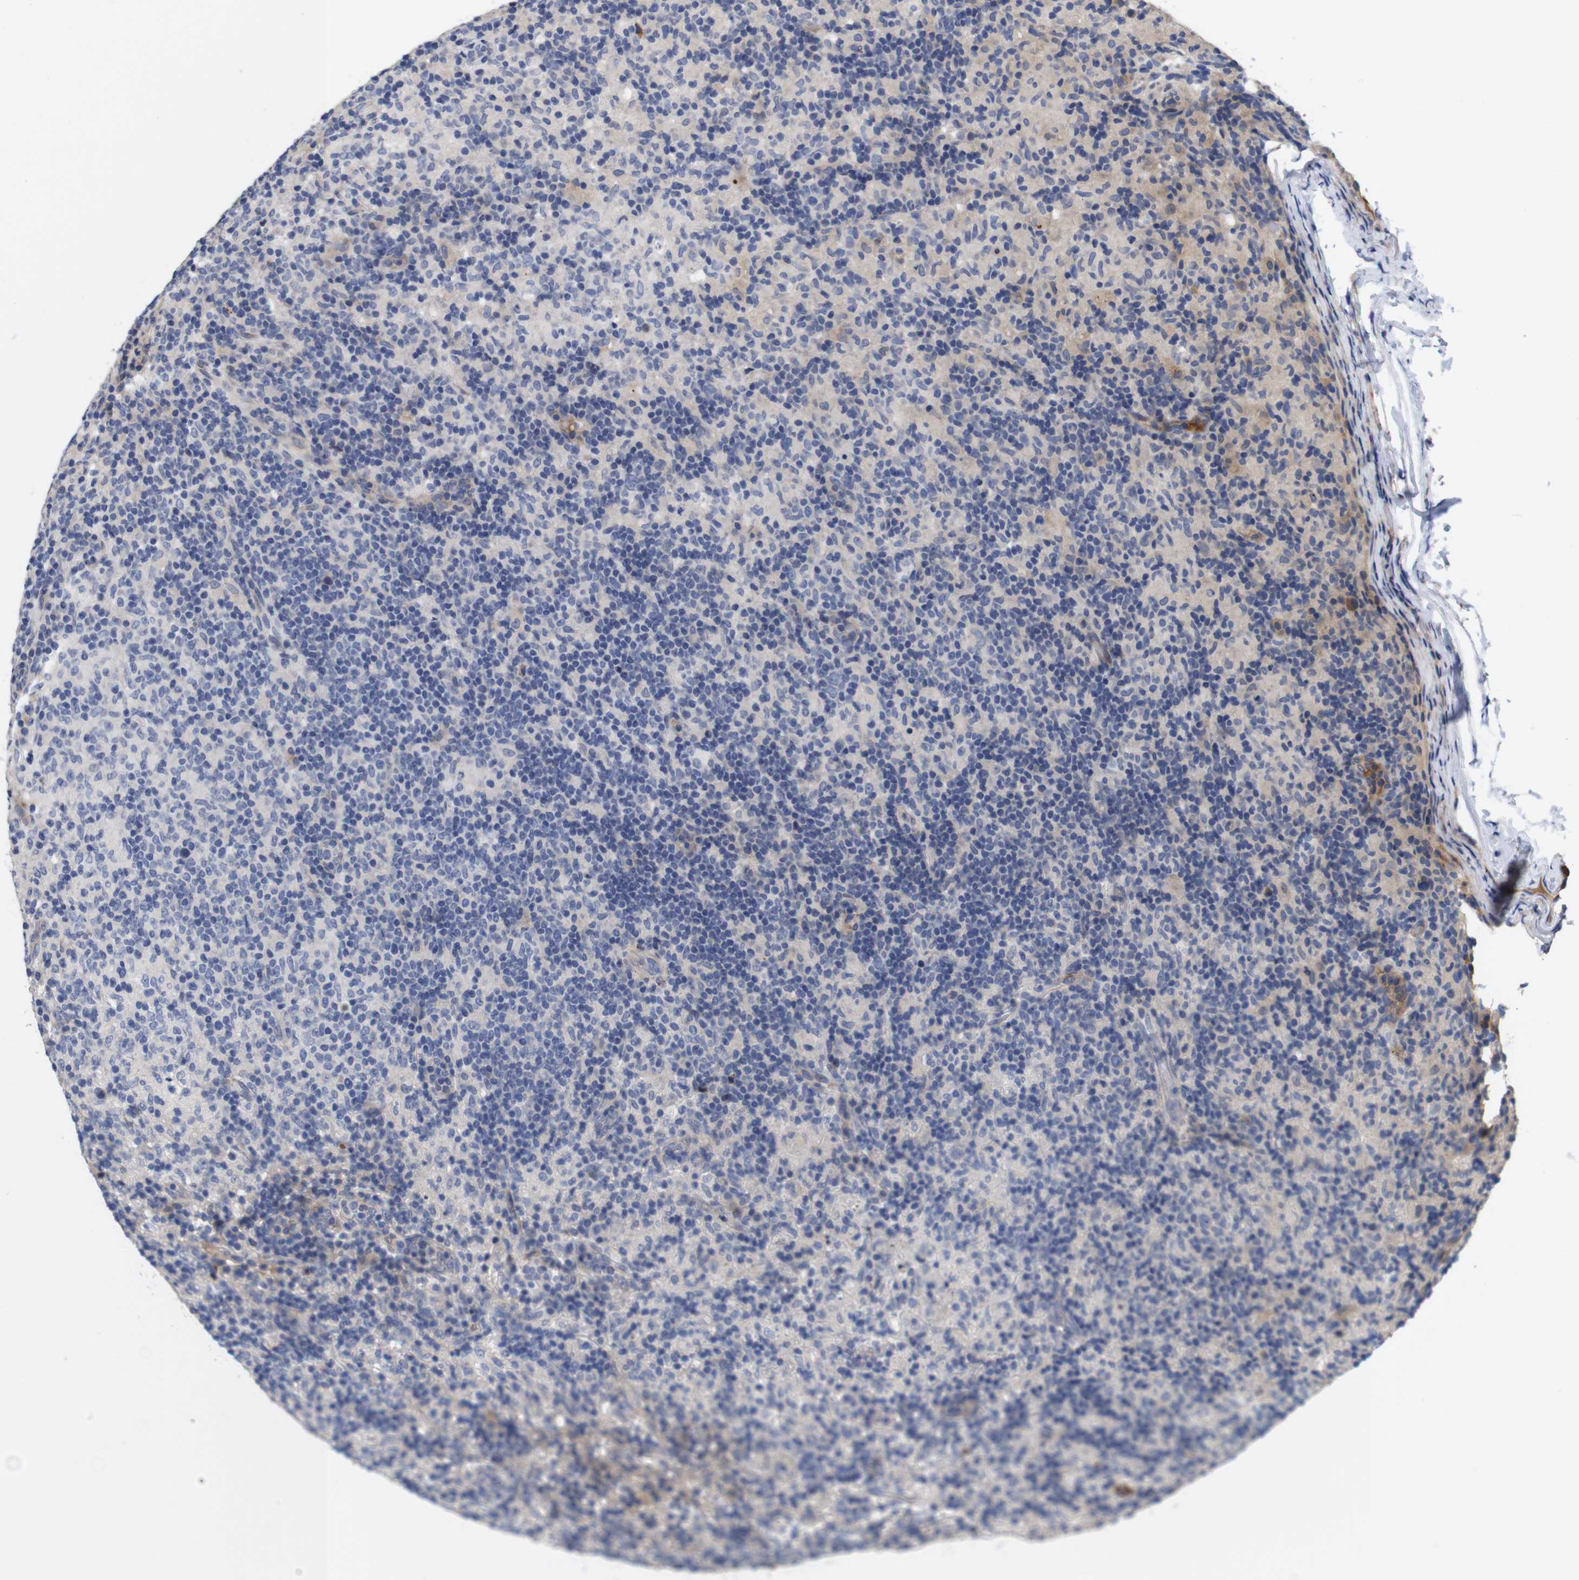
{"staining": {"intensity": "negative", "quantity": "none", "location": "none"}, "tissue": "lymphoma", "cell_type": "Tumor cells", "image_type": "cancer", "snomed": [{"axis": "morphology", "description": "Hodgkin's disease, NOS"}, {"axis": "topography", "description": "Lymph node"}], "caption": "IHC photomicrograph of lymphoma stained for a protein (brown), which displays no staining in tumor cells. (DAB IHC with hematoxylin counter stain).", "gene": "SPRY3", "patient": {"sex": "male", "age": 70}}